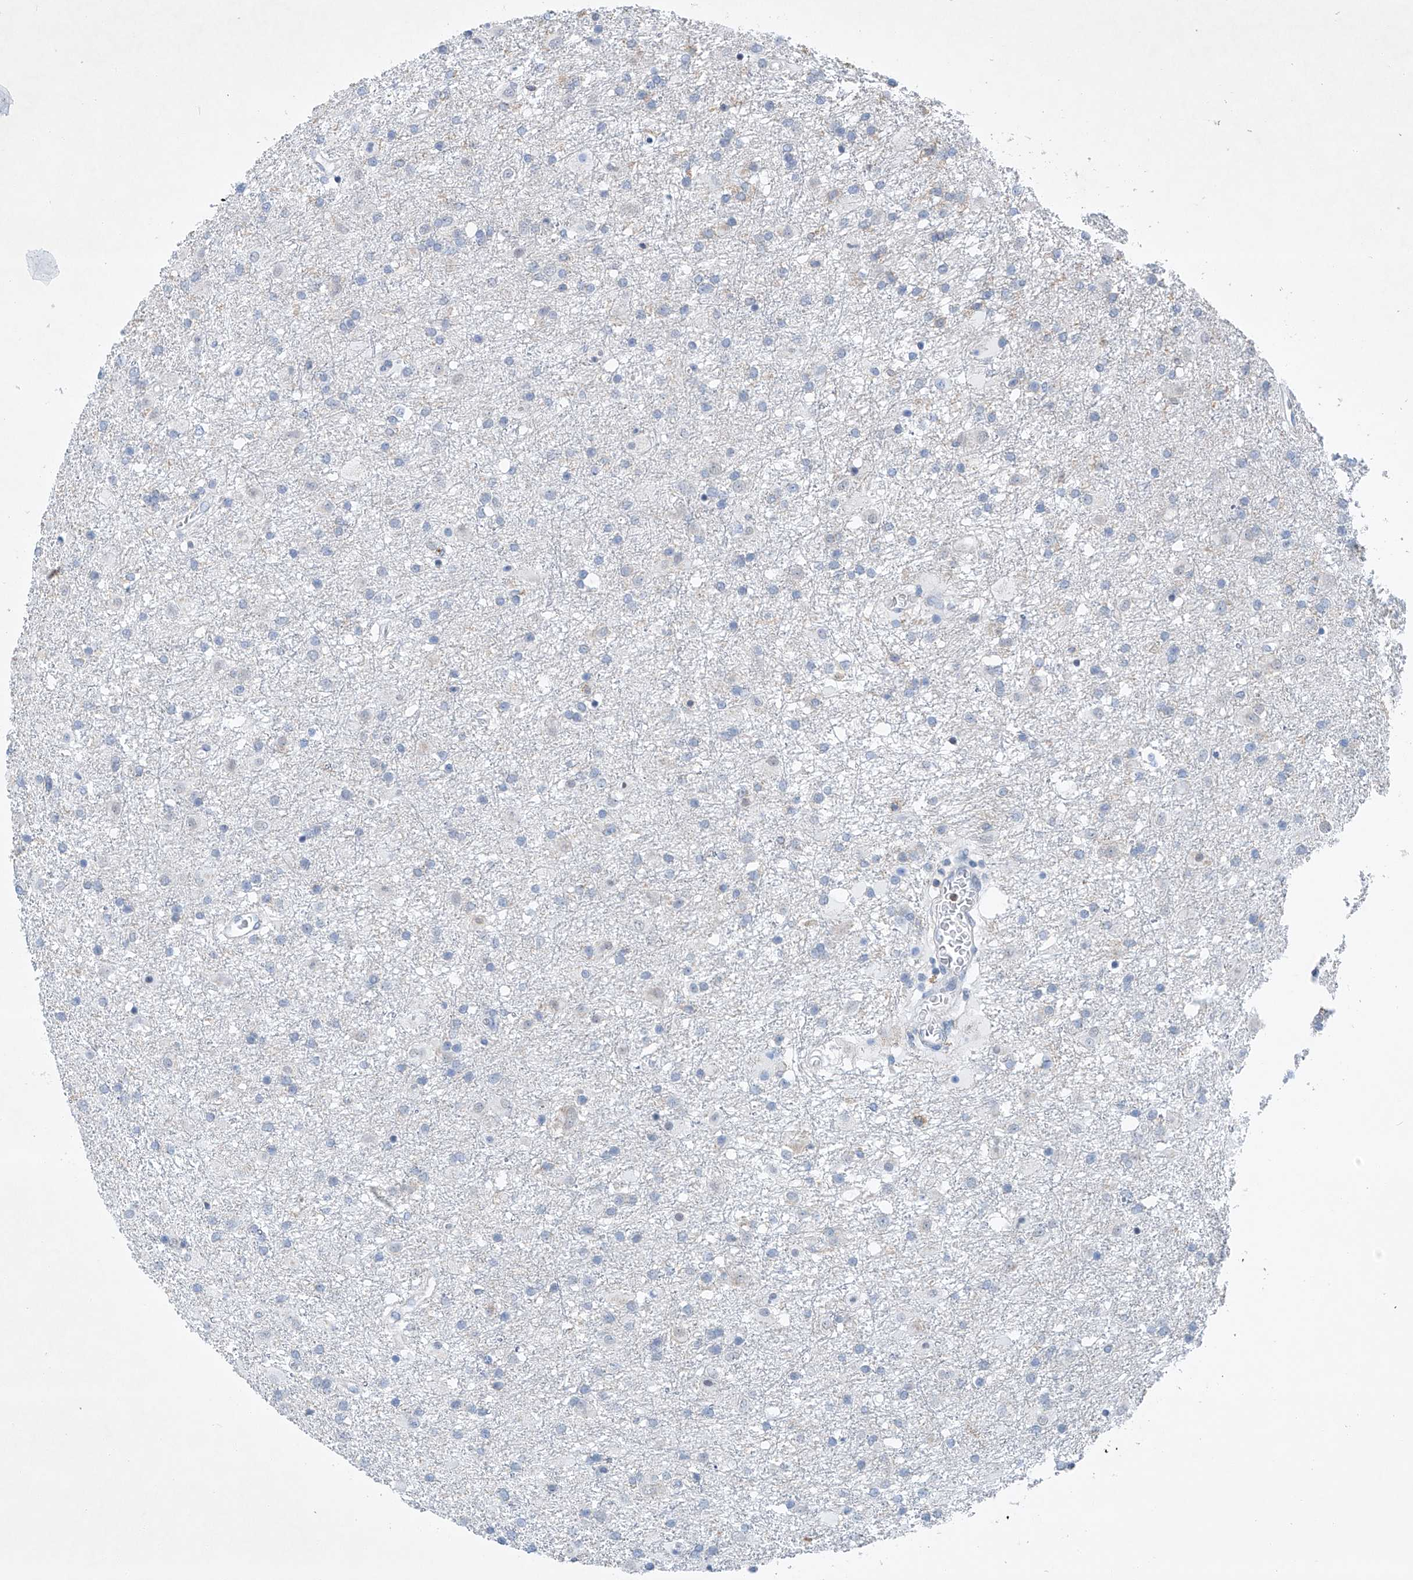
{"staining": {"intensity": "negative", "quantity": "none", "location": "none"}, "tissue": "glioma", "cell_type": "Tumor cells", "image_type": "cancer", "snomed": [{"axis": "morphology", "description": "Glioma, malignant, Low grade"}, {"axis": "topography", "description": "Brain"}], "caption": "Immunohistochemistry (IHC) of human low-grade glioma (malignant) shows no staining in tumor cells.", "gene": "KLF15", "patient": {"sex": "male", "age": 65}}